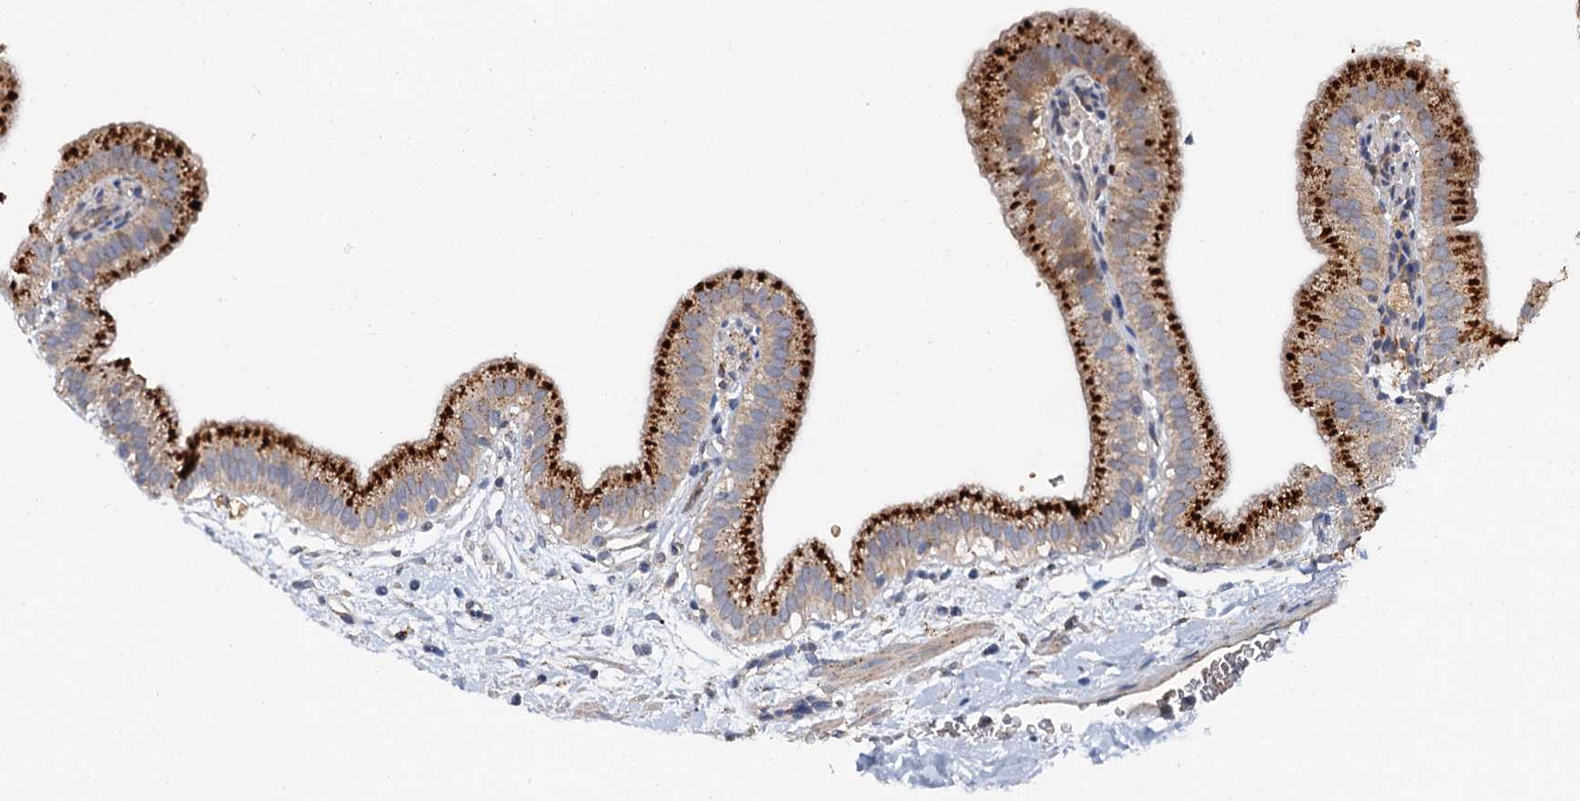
{"staining": {"intensity": "strong", "quantity": ">75%", "location": "cytoplasmic/membranous"}, "tissue": "gallbladder", "cell_type": "Glandular cells", "image_type": "normal", "snomed": [{"axis": "morphology", "description": "Normal tissue, NOS"}, {"axis": "topography", "description": "Gallbladder"}], "caption": "Protein staining demonstrates strong cytoplasmic/membranous staining in approximately >75% of glandular cells in benign gallbladder.", "gene": "GBA1", "patient": {"sex": "male", "age": 55}}